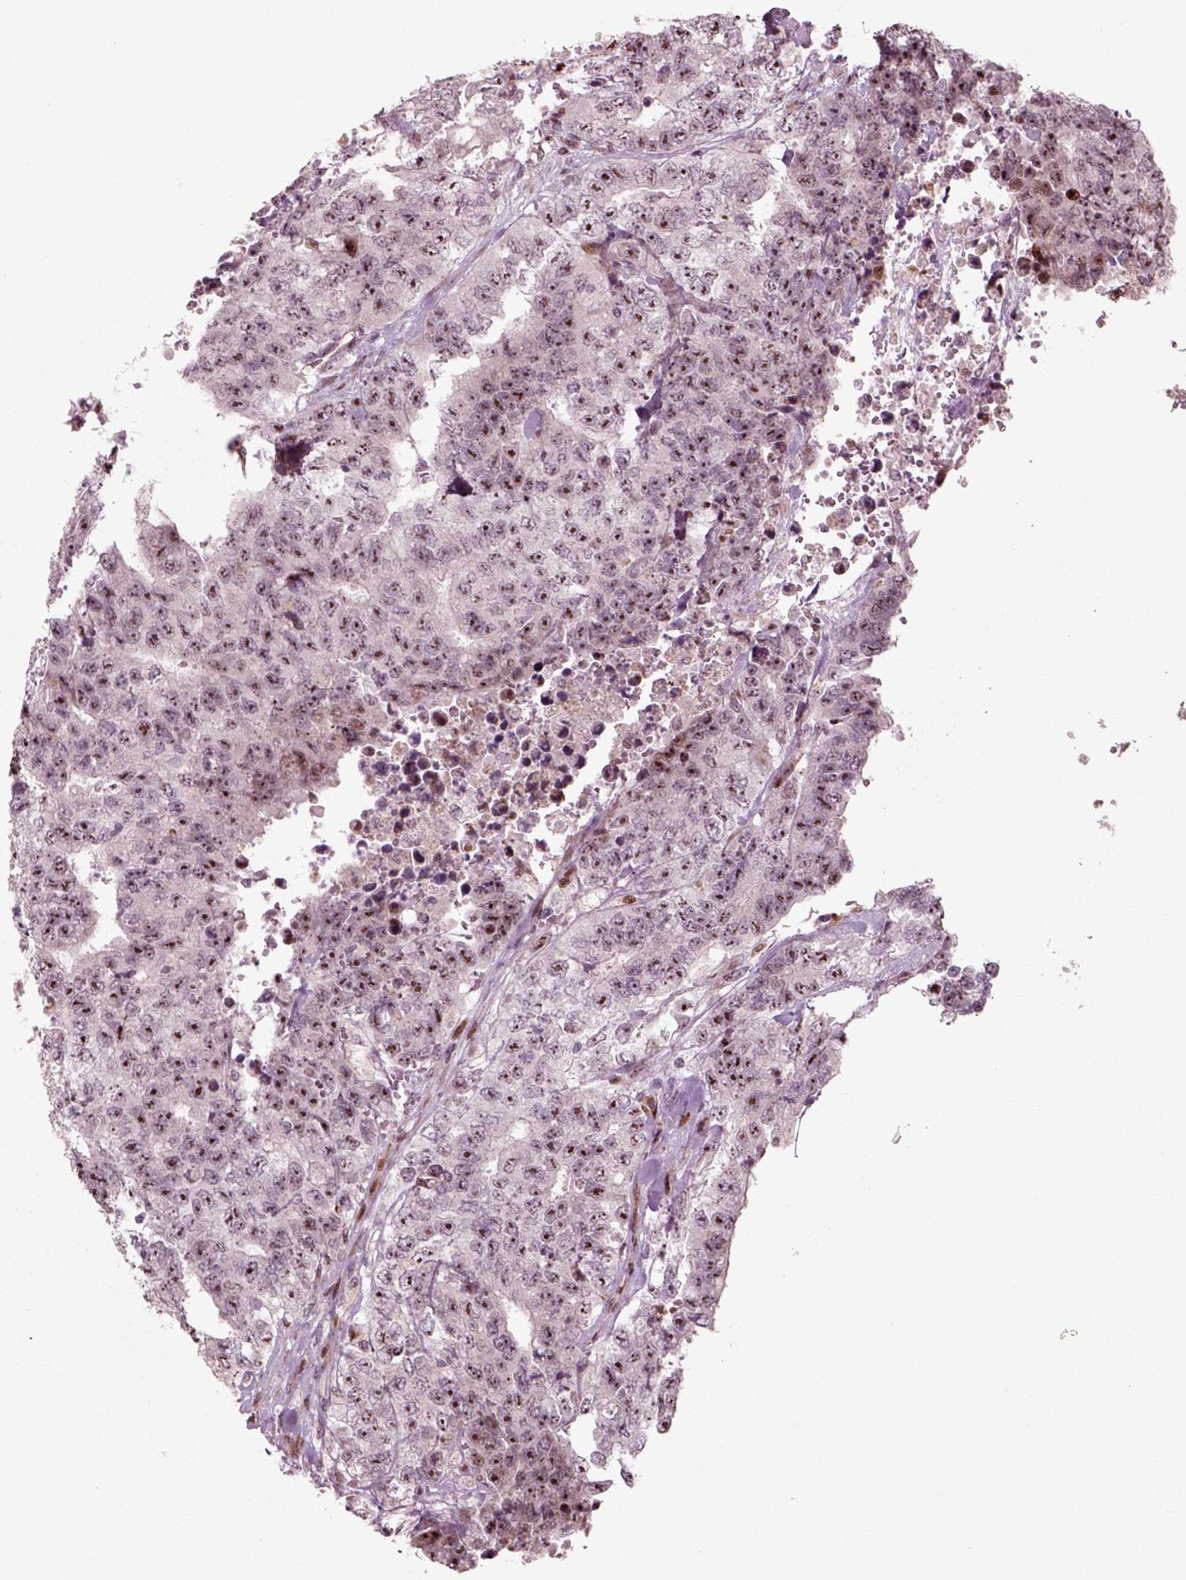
{"staining": {"intensity": "moderate", "quantity": "<25%", "location": "nuclear"}, "tissue": "testis cancer", "cell_type": "Tumor cells", "image_type": "cancer", "snomed": [{"axis": "morphology", "description": "Carcinoma, Embryonal, NOS"}, {"axis": "topography", "description": "Testis"}], "caption": "A micrograph of human testis embryonal carcinoma stained for a protein reveals moderate nuclear brown staining in tumor cells. Nuclei are stained in blue.", "gene": "CDC14A", "patient": {"sex": "male", "age": 24}}